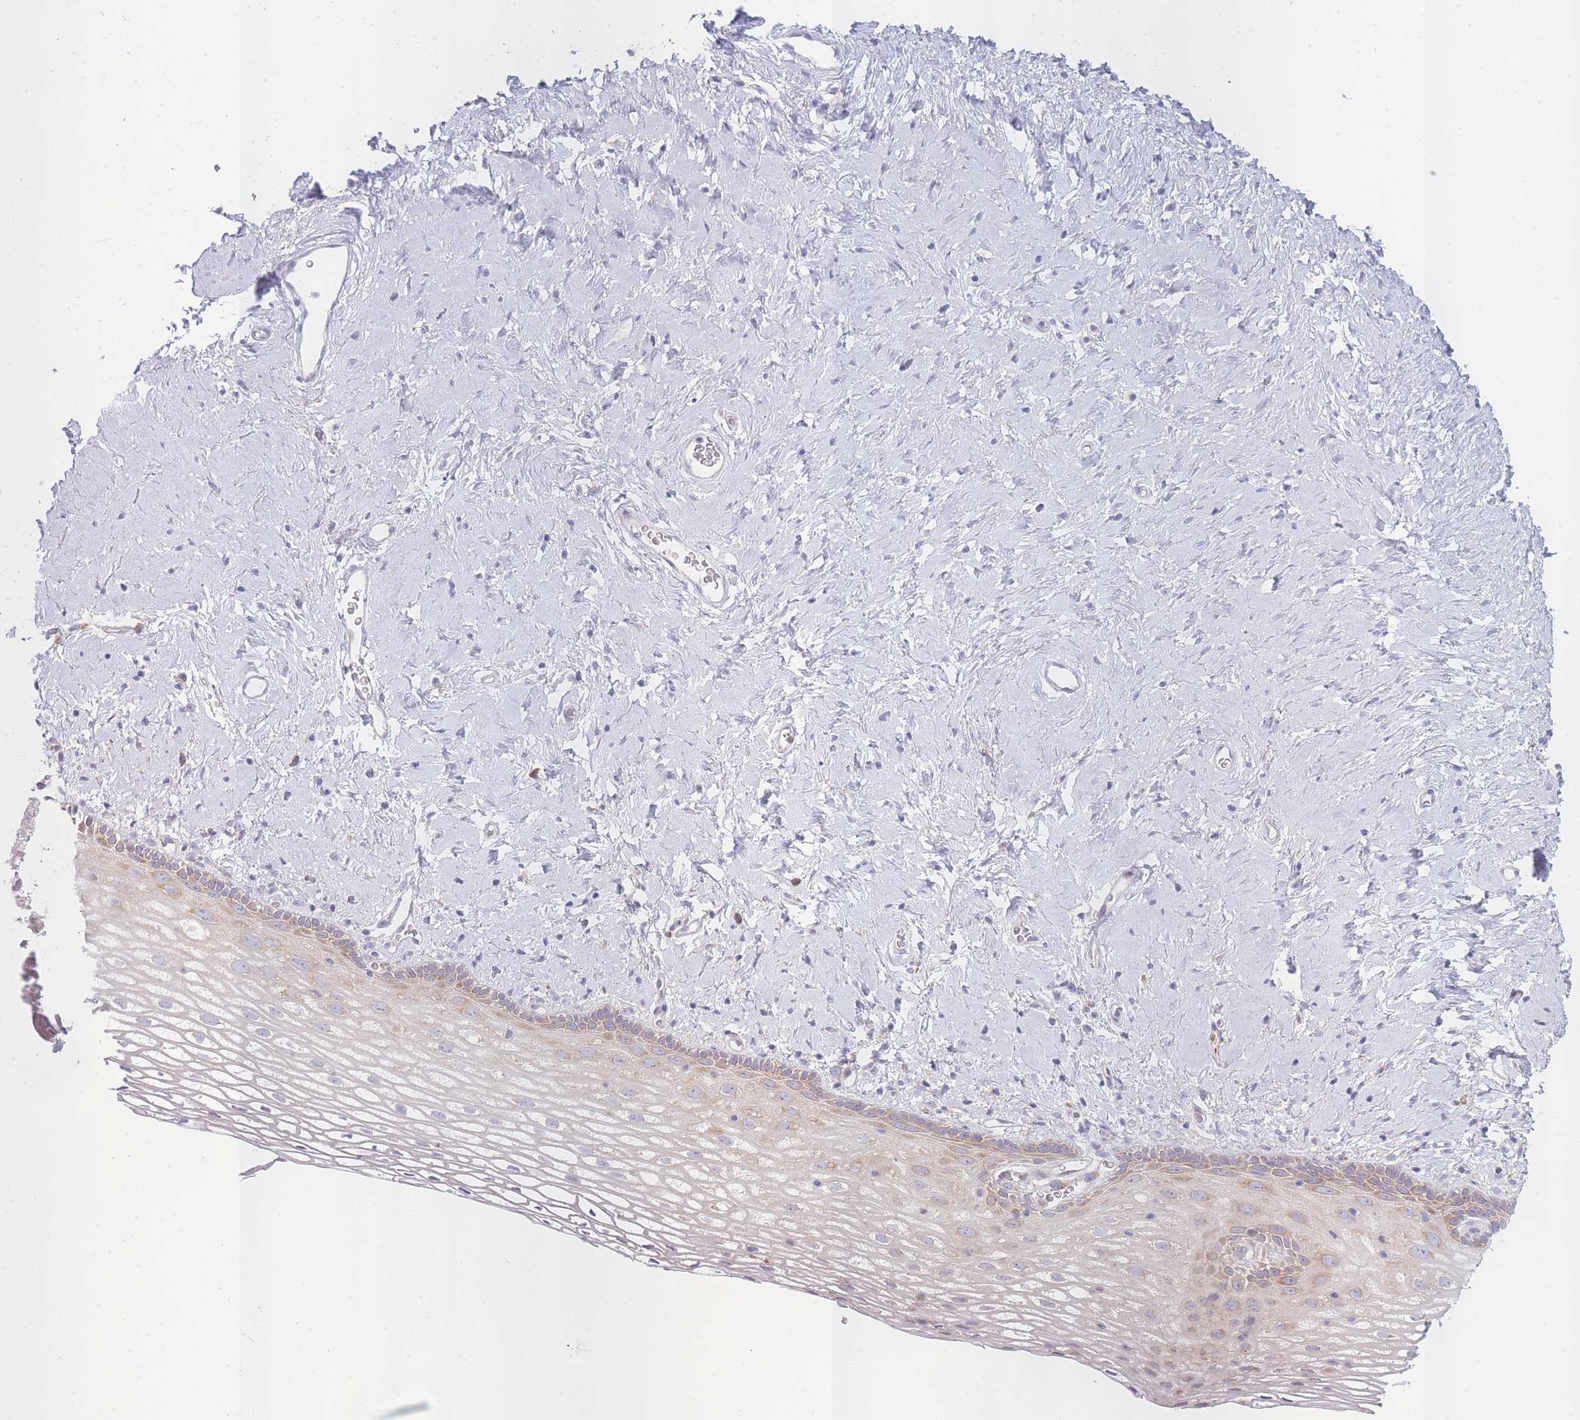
{"staining": {"intensity": "weak", "quantity": "25%-75%", "location": "cytoplasmic/membranous"}, "tissue": "vagina", "cell_type": "Squamous epithelial cells", "image_type": "normal", "snomed": [{"axis": "morphology", "description": "Normal tissue, NOS"}, {"axis": "morphology", "description": "Adenocarcinoma, NOS"}, {"axis": "topography", "description": "Rectum"}, {"axis": "topography", "description": "Vagina"}], "caption": "Immunohistochemistry image of normal vagina stained for a protein (brown), which exhibits low levels of weak cytoplasmic/membranous expression in approximately 25%-75% of squamous epithelial cells.", "gene": "OR5L1", "patient": {"sex": "female", "age": 71}}